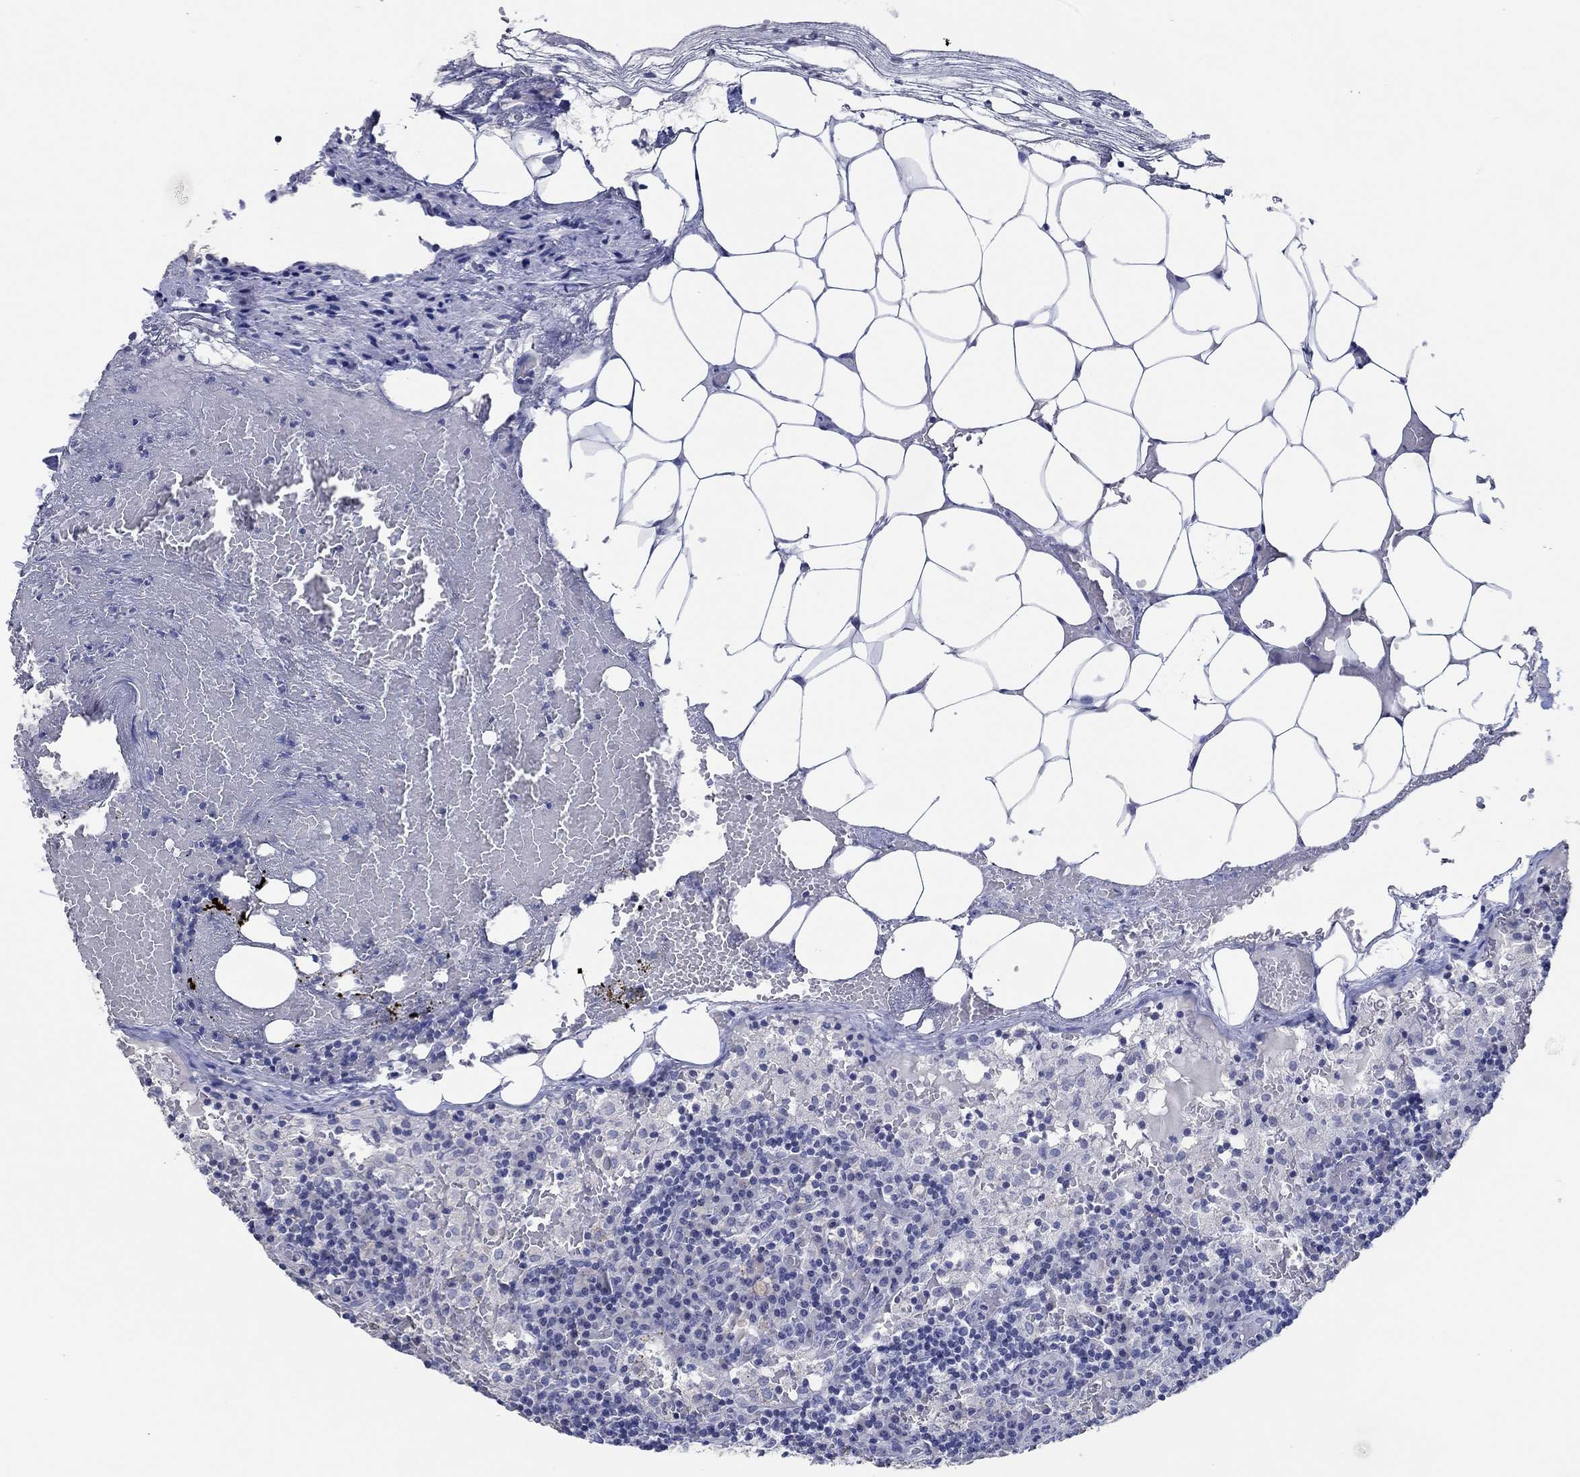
{"staining": {"intensity": "negative", "quantity": "none", "location": "none"}, "tissue": "lymph node", "cell_type": "Germinal center cells", "image_type": "normal", "snomed": [{"axis": "morphology", "description": "Normal tissue, NOS"}, {"axis": "topography", "description": "Lymph node"}], "caption": "Germinal center cells show no significant protein staining in normal lymph node. The staining was performed using DAB (3,3'-diaminobenzidine) to visualize the protein expression in brown, while the nuclei were stained in blue with hematoxylin (Magnification: 20x).", "gene": "POU5F1", "patient": {"sex": "male", "age": 62}}